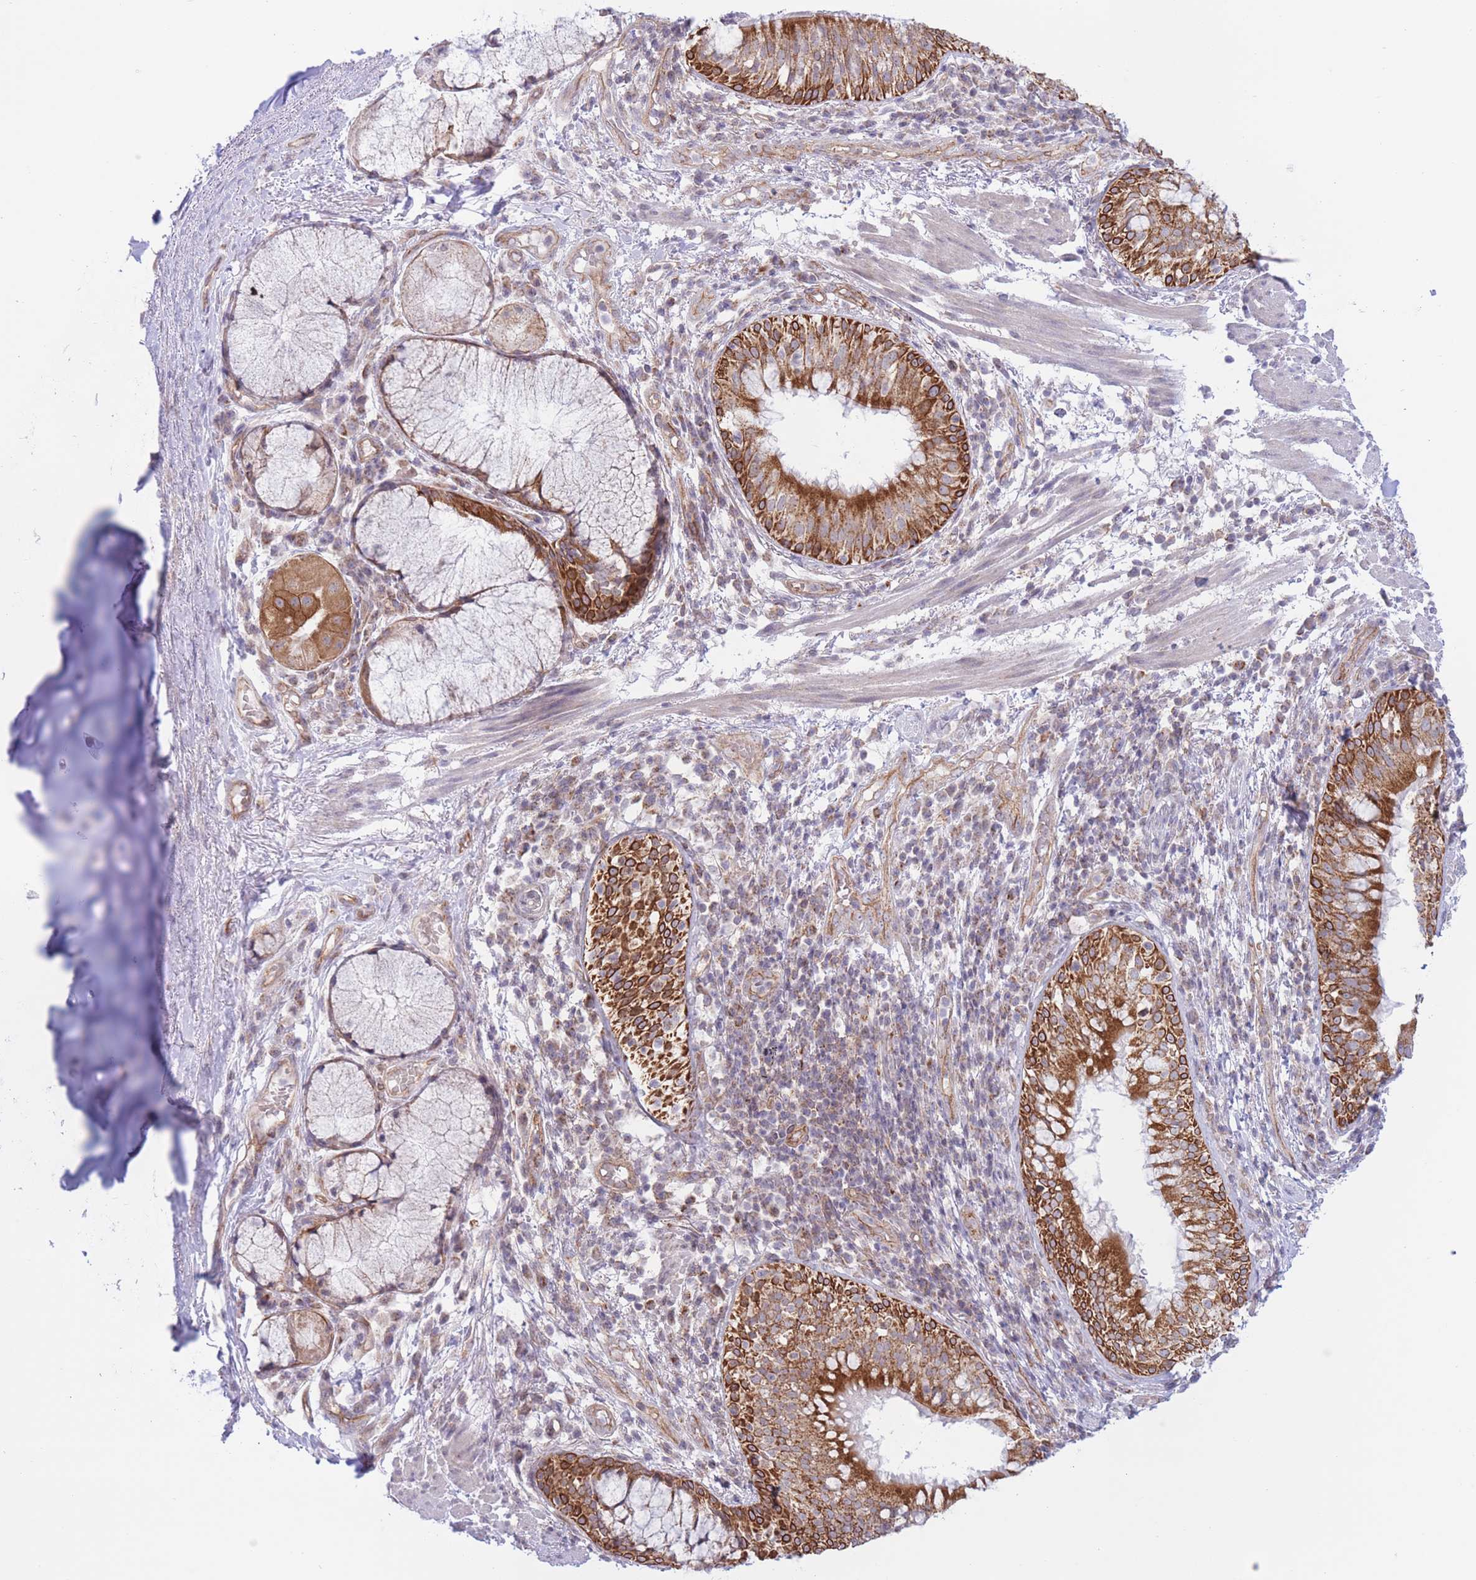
{"staining": {"intensity": "negative", "quantity": "none", "location": "none"}, "tissue": "adipose tissue", "cell_type": "Adipocytes", "image_type": "normal", "snomed": [{"axis": "morphology", "description": "Normal tissue, NOS"}, {"axis": "topography", "description": "Cartilage tissue"}, {"axis": "topography", "description": "Bronchus"}], "caption": "High magnification brightfield microscopy of benign adipose tissue stained with DAB (3,3'-diaminobenzidine) (brown) and counterstained with hematoxylin (blue): adipocytes show no significant positivity. The staining was performed using DAB to visualize the protein expression in brown, while the nuclei were stained in blue with hematoxylin (Magnification: 20x).", "gene": "MRPS31", "patient": {"sex": "male", "age": 56}}